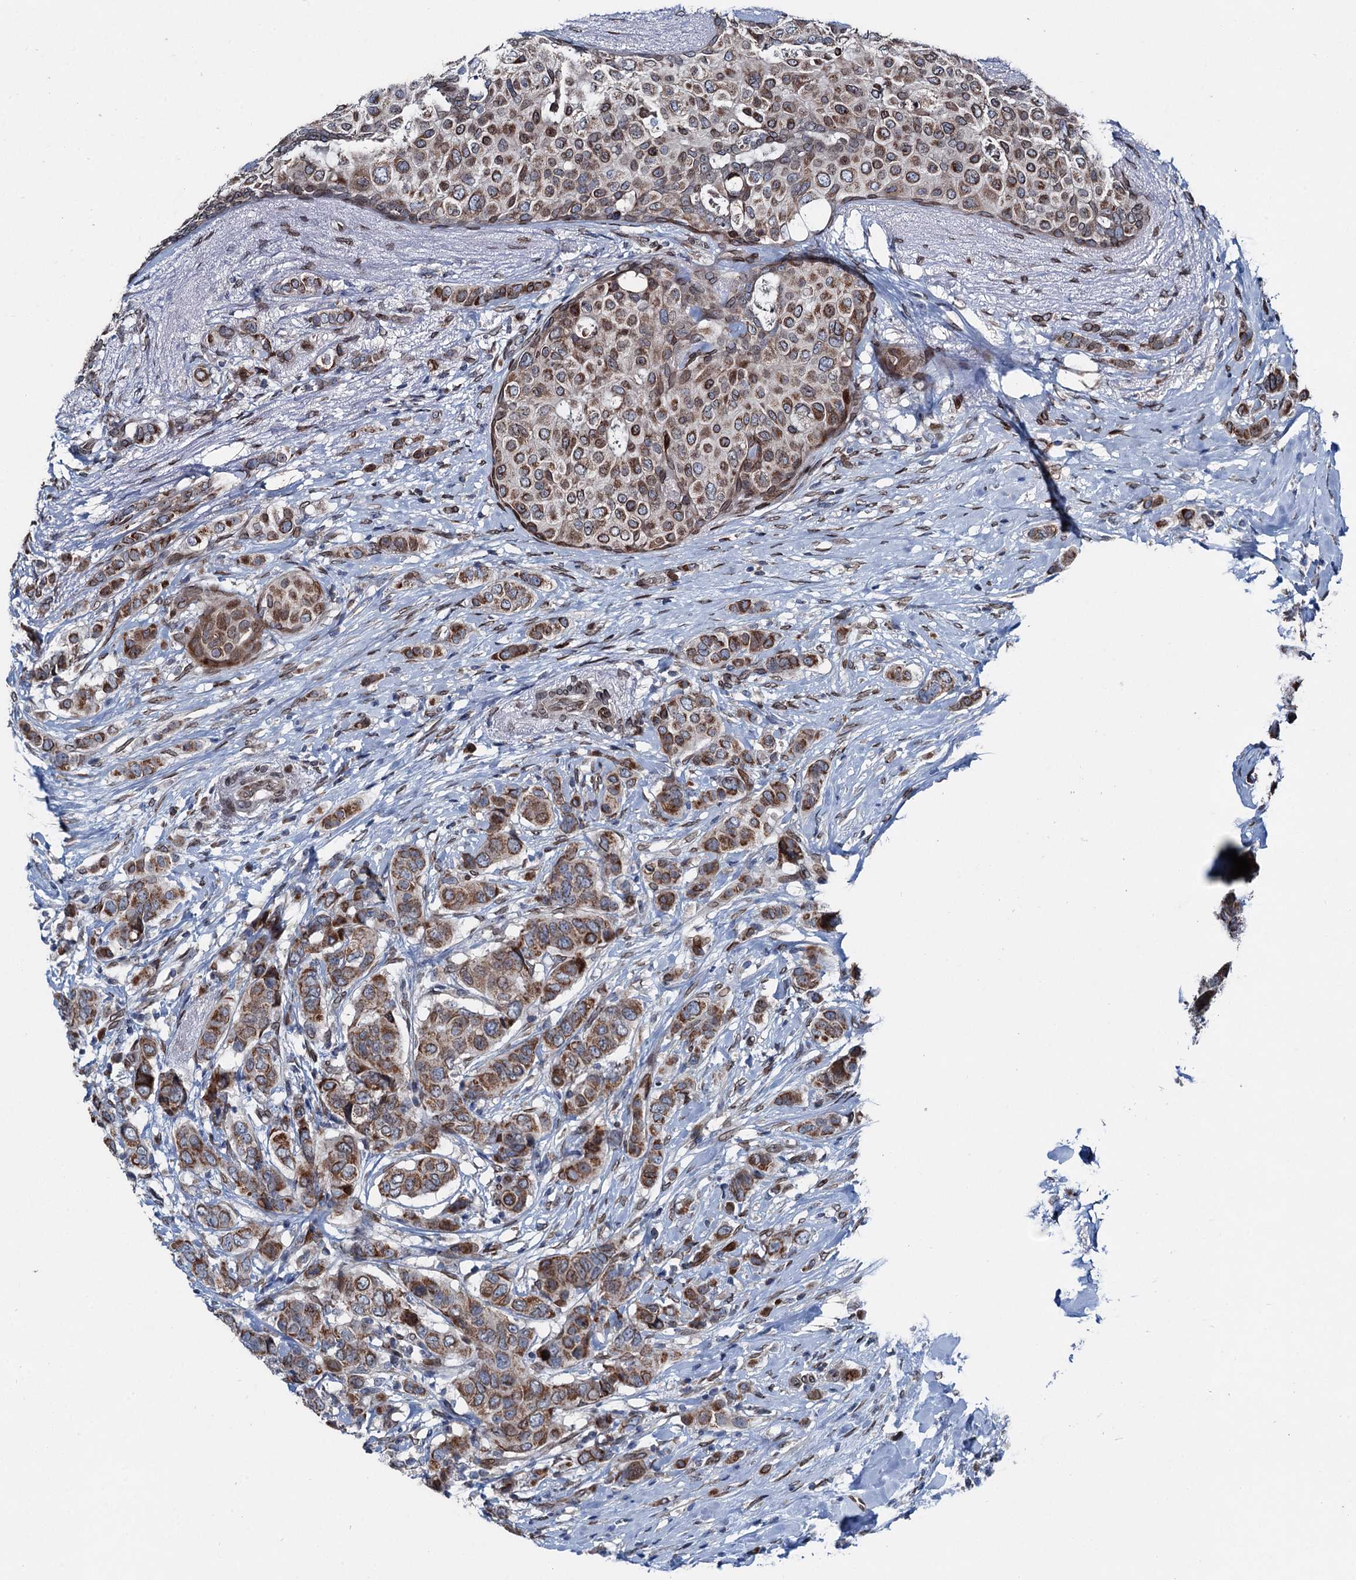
{"staining": {"intensity": "moderate", "quantity": ">75%", "location": "cytoplasmic/membranous"}, "tissue": "breast cancer", "cell_type": "Tumor cells", "image_type": "cancer", "snomed": [{"axis": "morphology", "description": "Lobular carcinoma"}, {"axis": "topography", "description": "Breast"}], "caption": "The immunohistochemical stain labels moderate cytoplasmic/membranous expression in tumor cells of lobular carcinoma (breast) tissue.", "gene": "MRPL14", "patient": {"sex": "female", "age": 51}}